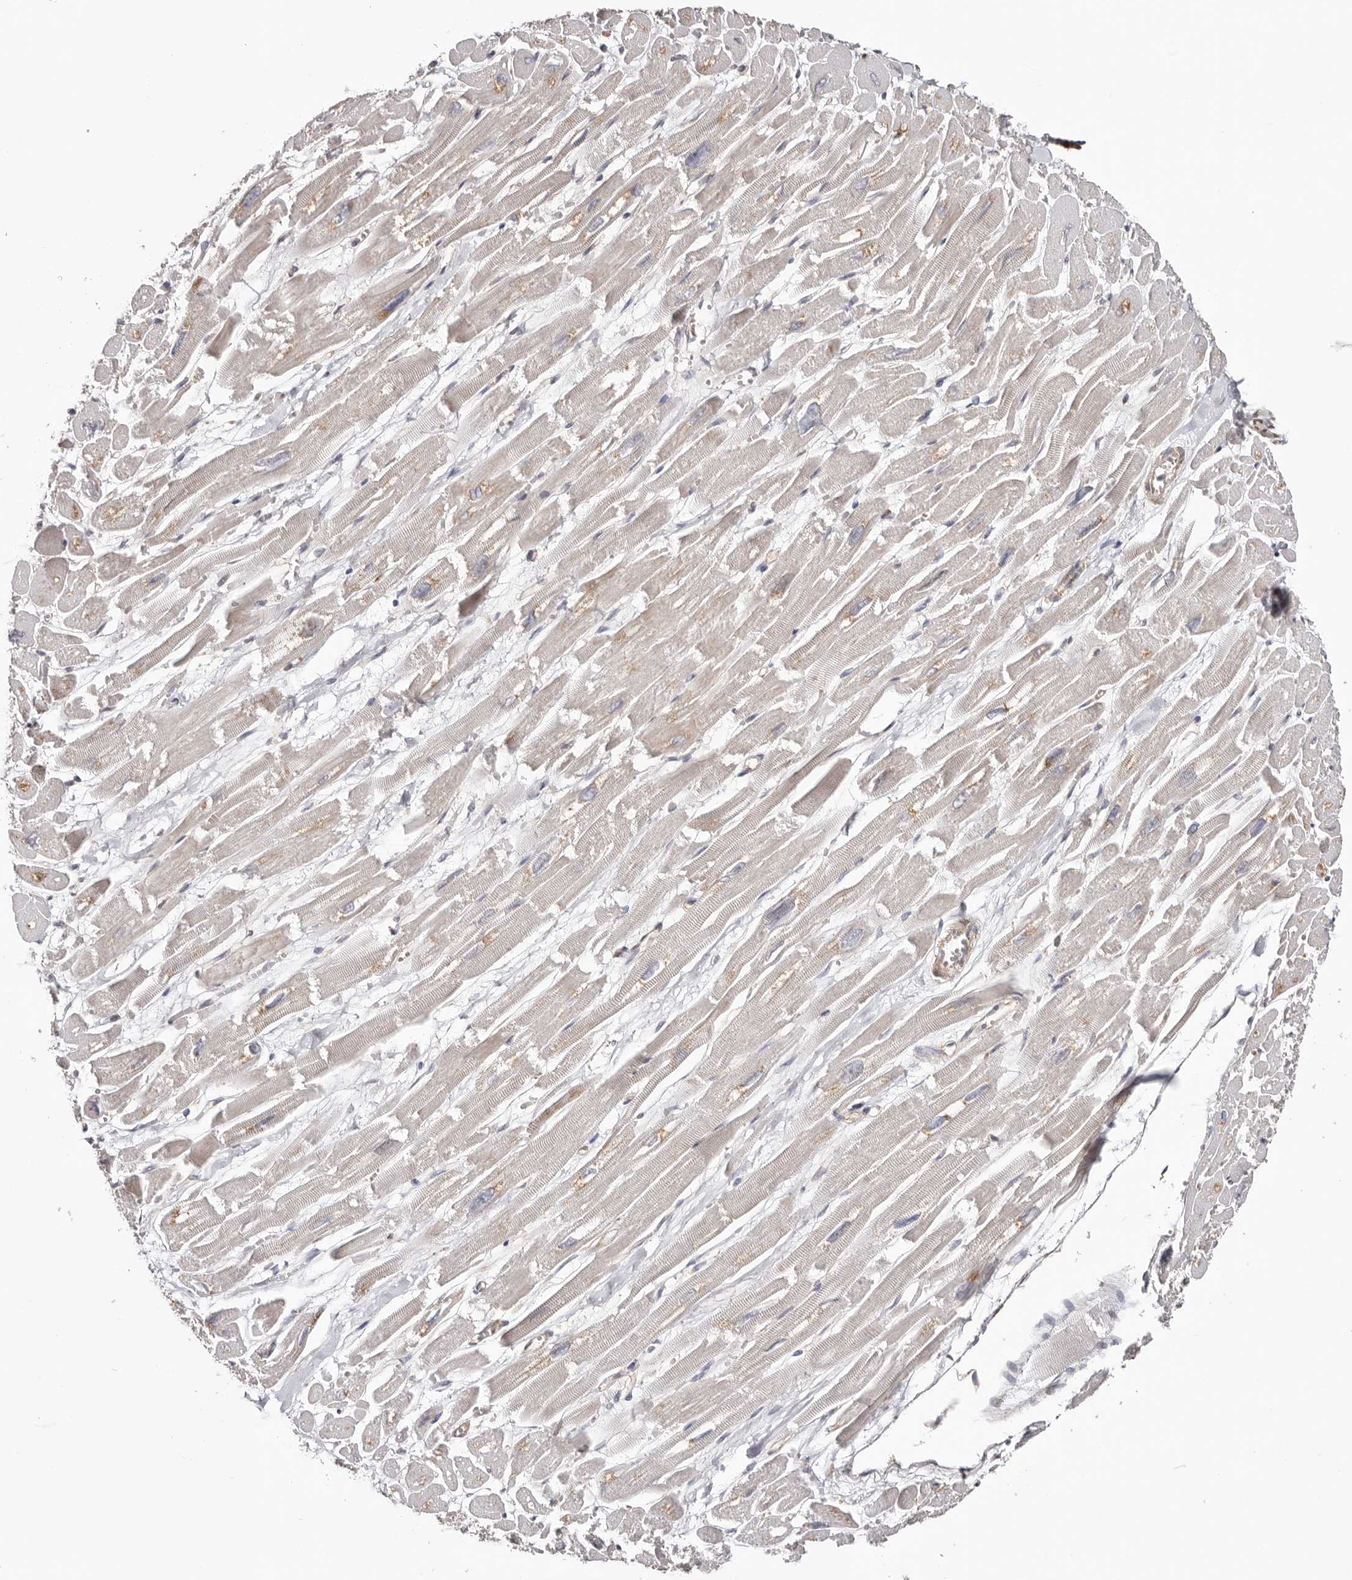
{"staining": {"intensity": "strong", "quantity": "25%-75%", "location": "nuclear"}, "tissue": "heart muscle", "cell_type": "Cardiomyocytes", "image_type": "normal", "snomed": [{"axis": "morphology", "description": "Normal tissue, NOS"}, {"axis": "topography", "description": "Heart"}], "caption": "A histopathology image showing strong nuclear positivity in approximately 25%-75% of cardiomyocytes in benign heart muscle, as visualized by brown immunohistochemical staining.", "gene": "SMAD7", "patient": {"sex": "male", "age": 54}}